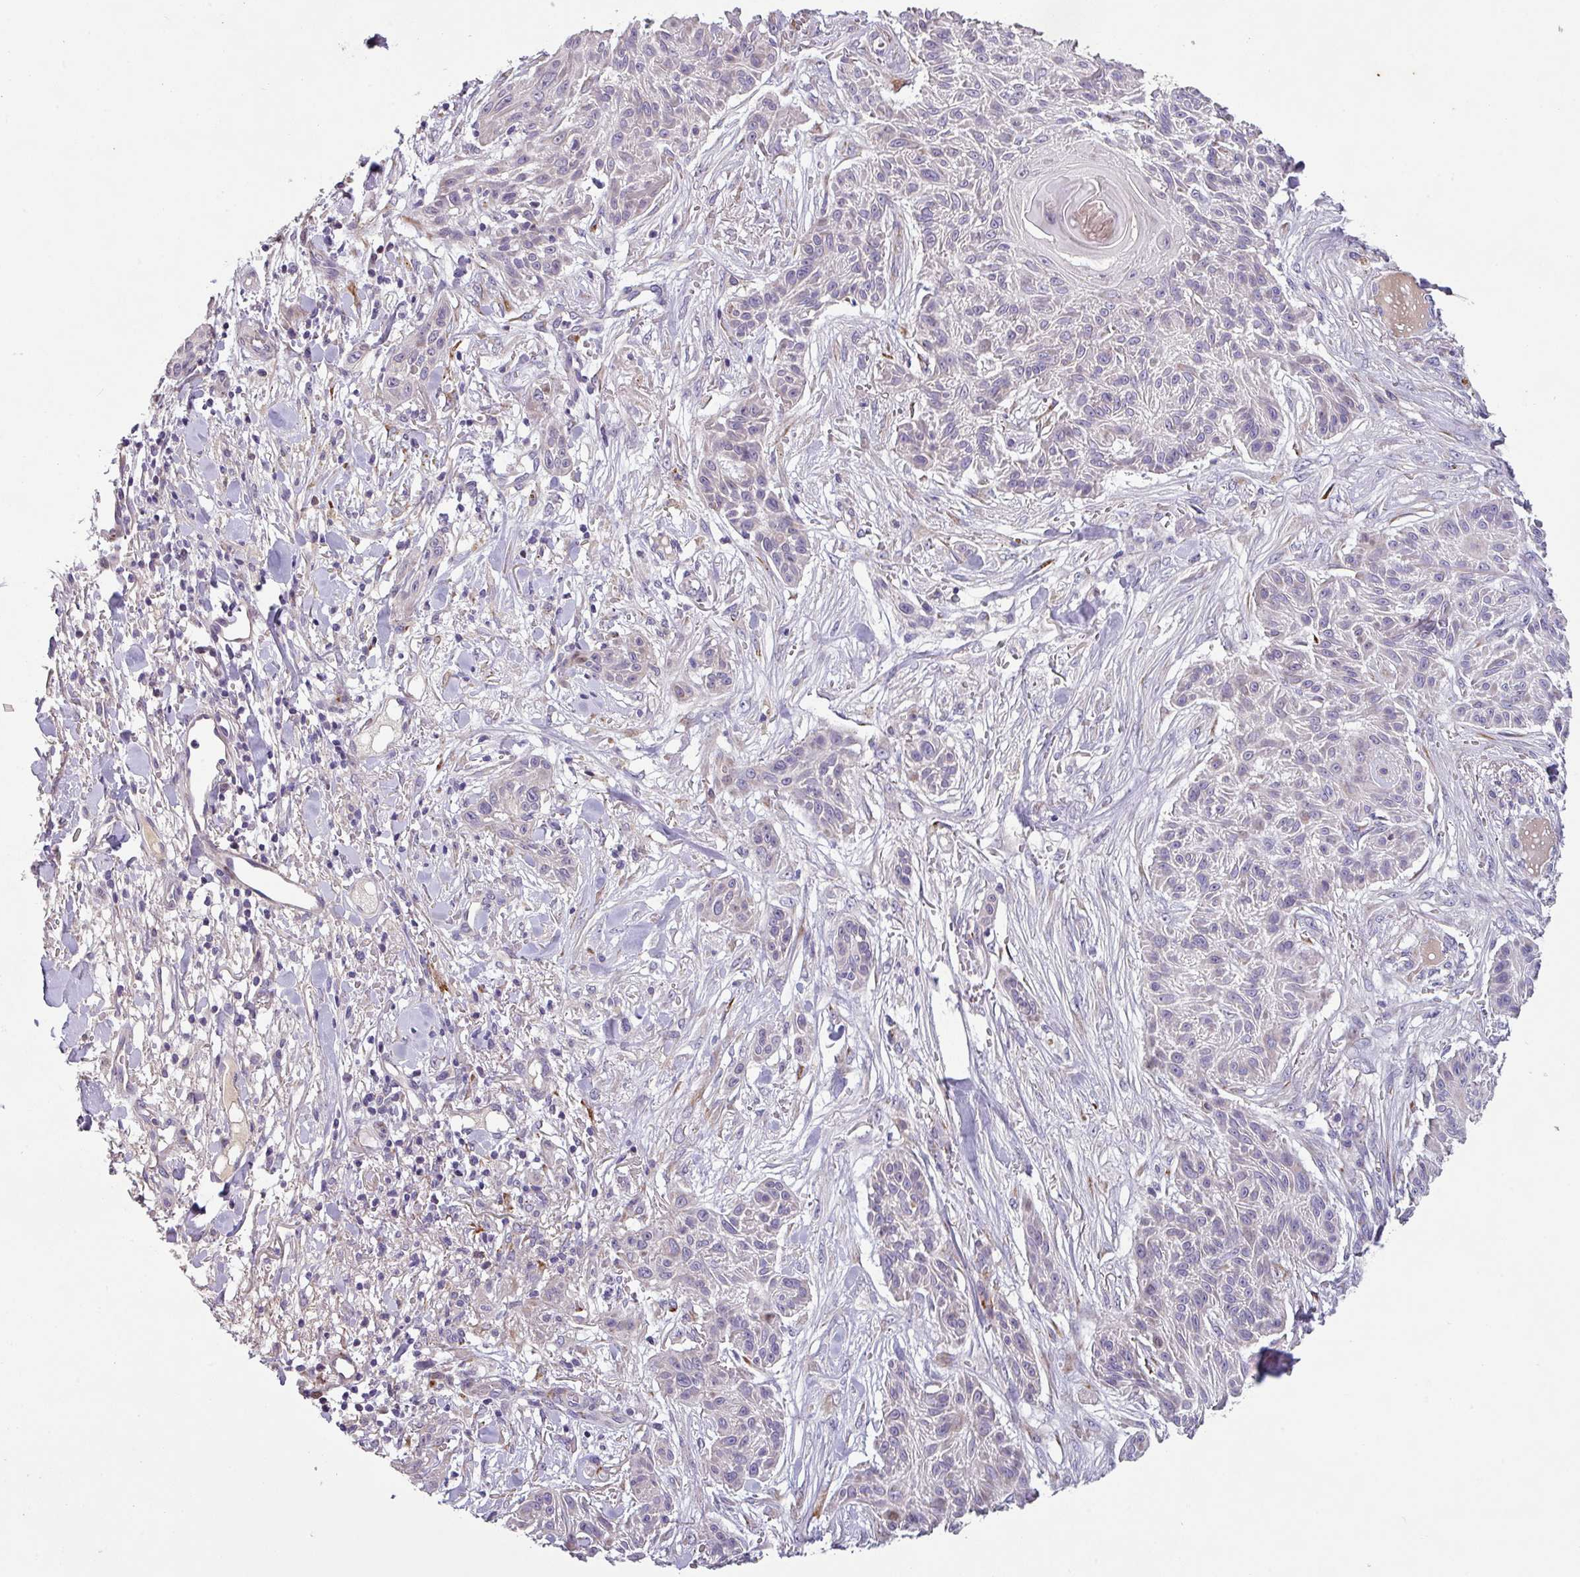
{"staining": {"intensity": "negative", "quantity": "none", "location": "none"}, "tissue": "skin cancer", "cell_type": "Tumor cells", "image_type": "cancer", "snomed": [{"axis": "morphology", "description": "Squamous cell carcinoma, NOS"}, {"axis": "topography", "description": "Skin"}], "caption": "DAB immunohistochemical staining of skin cancer (squamous cell carcinoma) exhibits no significant expression in tumor cells. (DAB (3,3'-diaminobenzidine) immunohistochemistry with hematoxylin counter stain).", "gene": "KLHL3", "patient": {"sex": "male", "age": 86}}